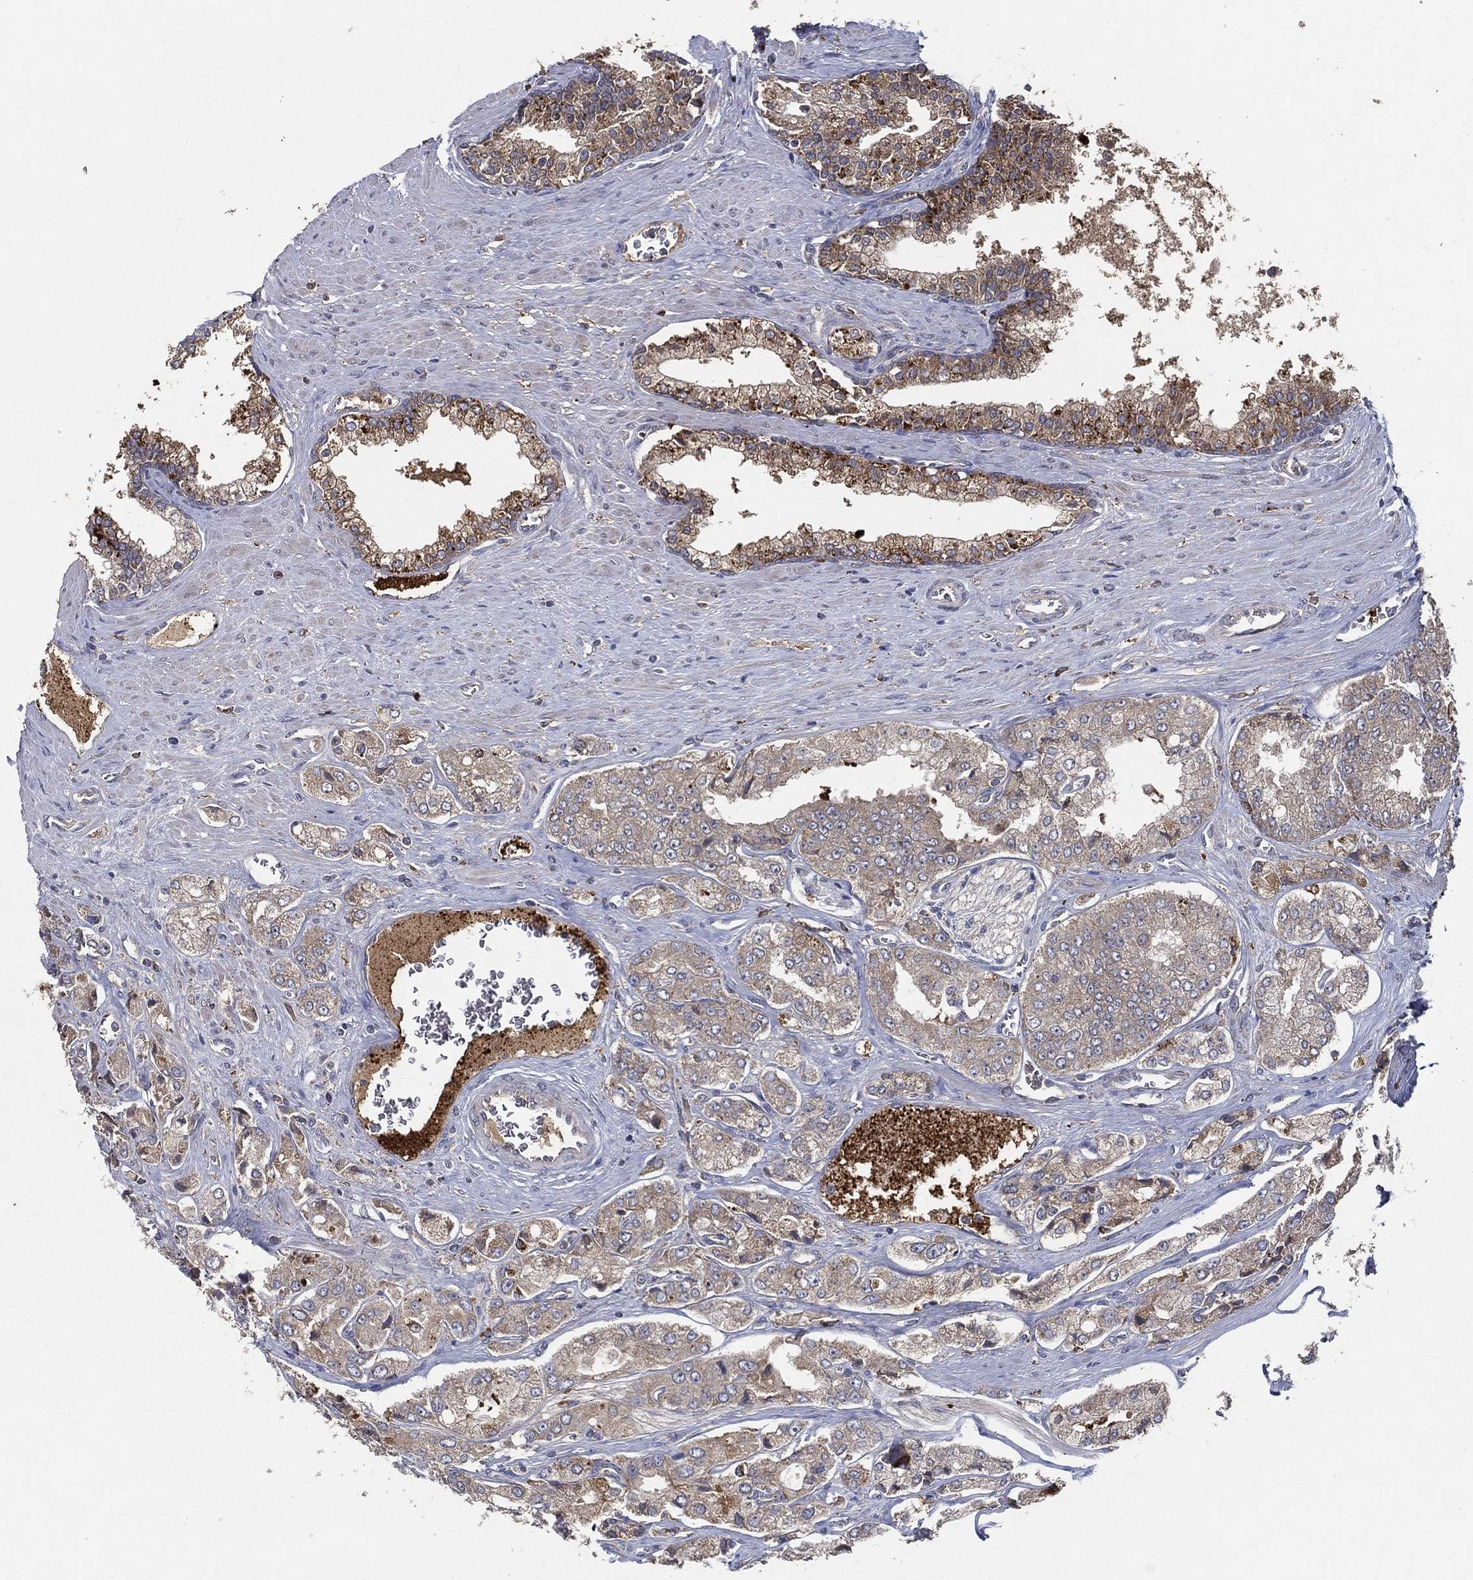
{"staining": {"intensity": "moderate", "quantity": "25%-75%", "location": "cytoplasmic/membranous"}, "tissue": "prostate cancer", "cell_type": "Tumor cells", "image_type": "cancer", "snomed": [{"axis": "morphology", "description": "Adenocarcinoma, NOS"}, {"axis": "topography", "description": "Prostate and seminal vesicle, NOS"}, {"axis": "topography", "description": "Prostate"}], "caption": "This photomicrograph exhibits immunohistochemistry staining of prostate adenocarcinoma, with medium moderate cytoplasmic/membranous positivity in about 25%-75% of tumor cells.", "gene": "MT-ND1", "patient": {"sex": "male", "age": 67}}